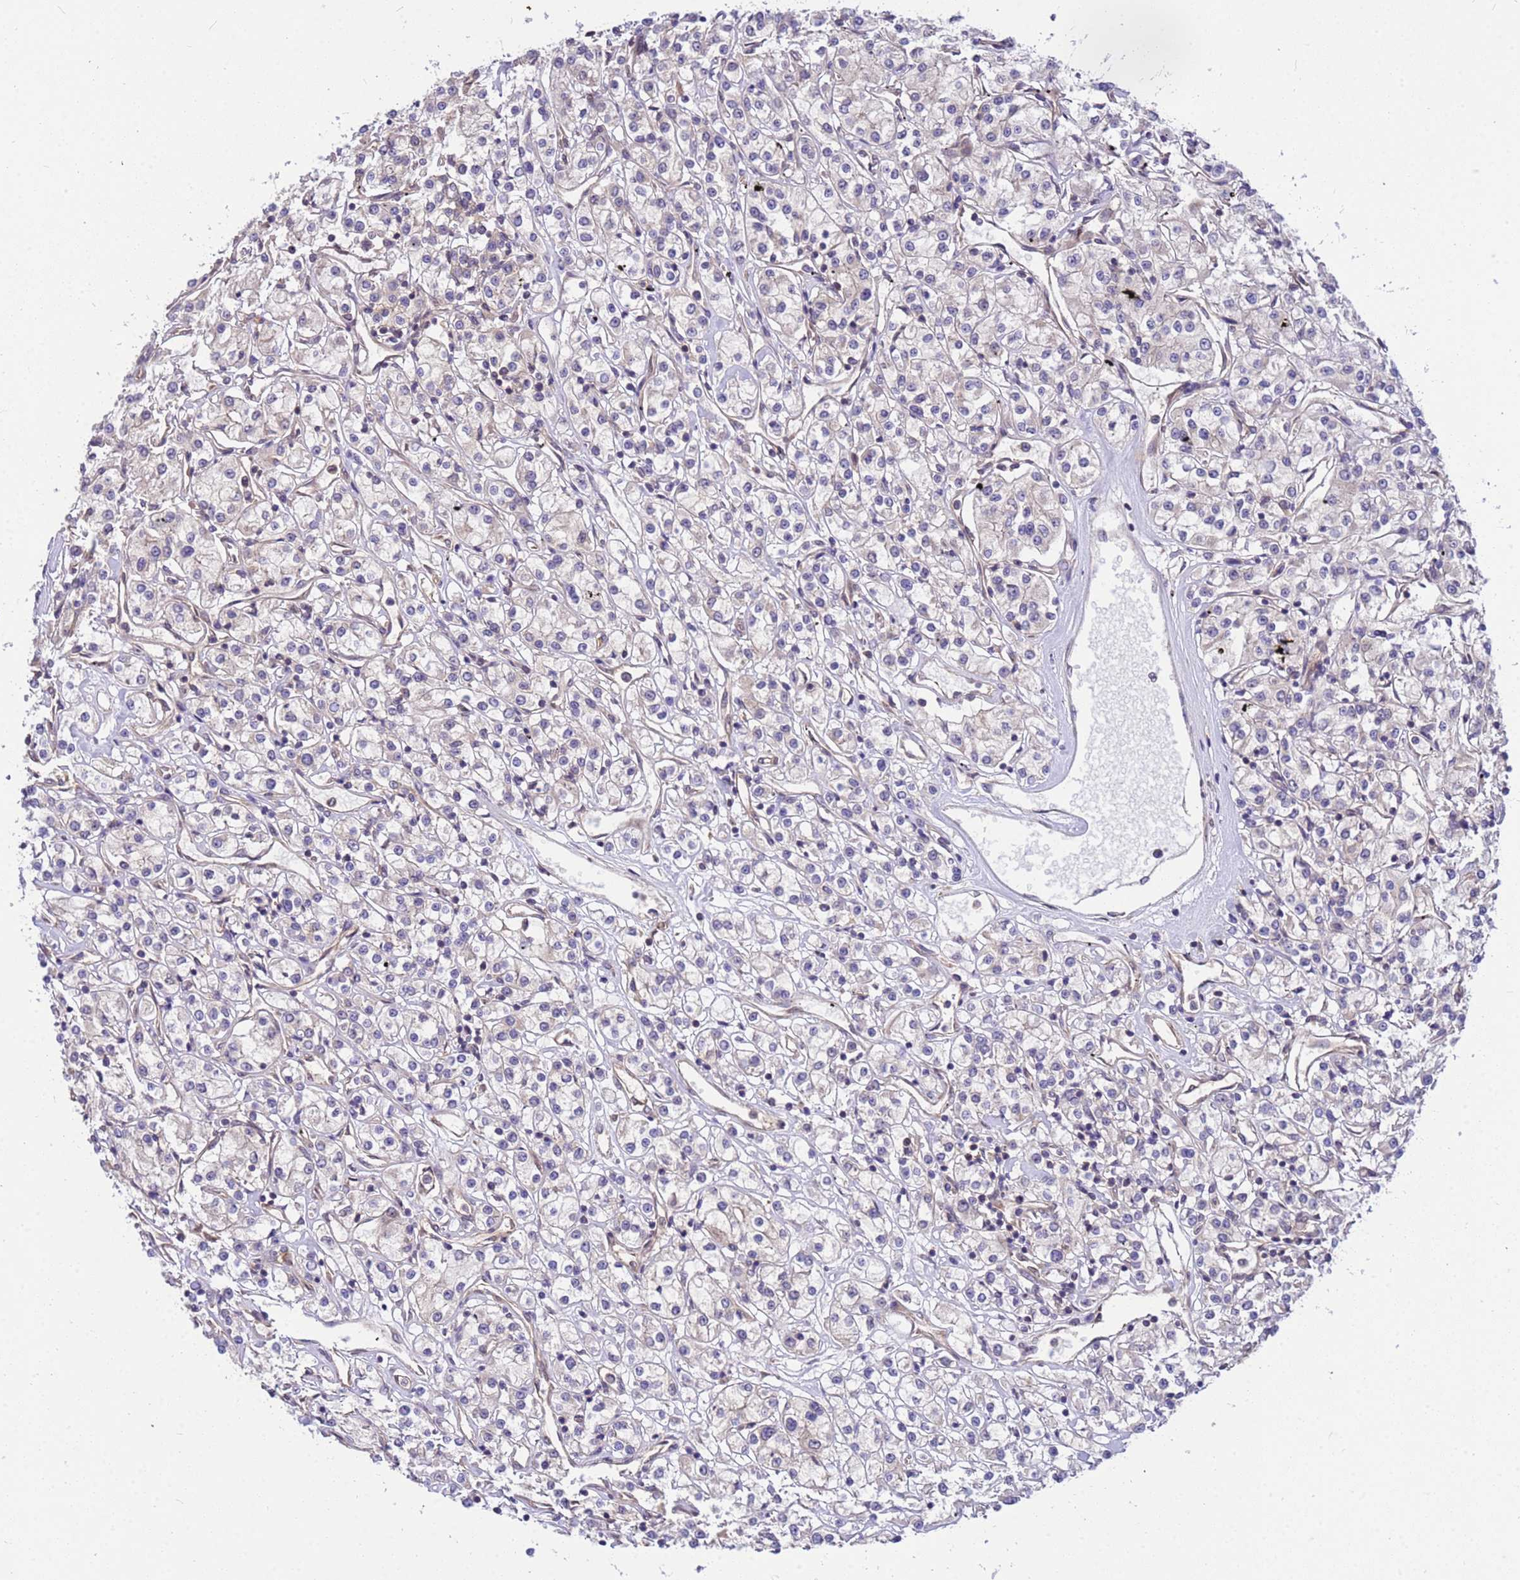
{"staining": {"intensity": "negative", "quantity": "none", "location": "none"}, "tissue": "renal cancer", "cell_type": "Tumor cells", "image_type": "cancer", "snomed": [{"axis": "morphology", "description": "Adenocarcinoma, NOS"}, {"axis": "topography", "description": "Kidney"}], "caption": "Tumor cells are negative for brown protein staining in adenocarcinoma (renal). (DAB (3,3'-diaminobenzidine) immunohistochemistry, high magnification).", "gene": "PPP2CB", "patient": {"sex": "female", "age": 59}}